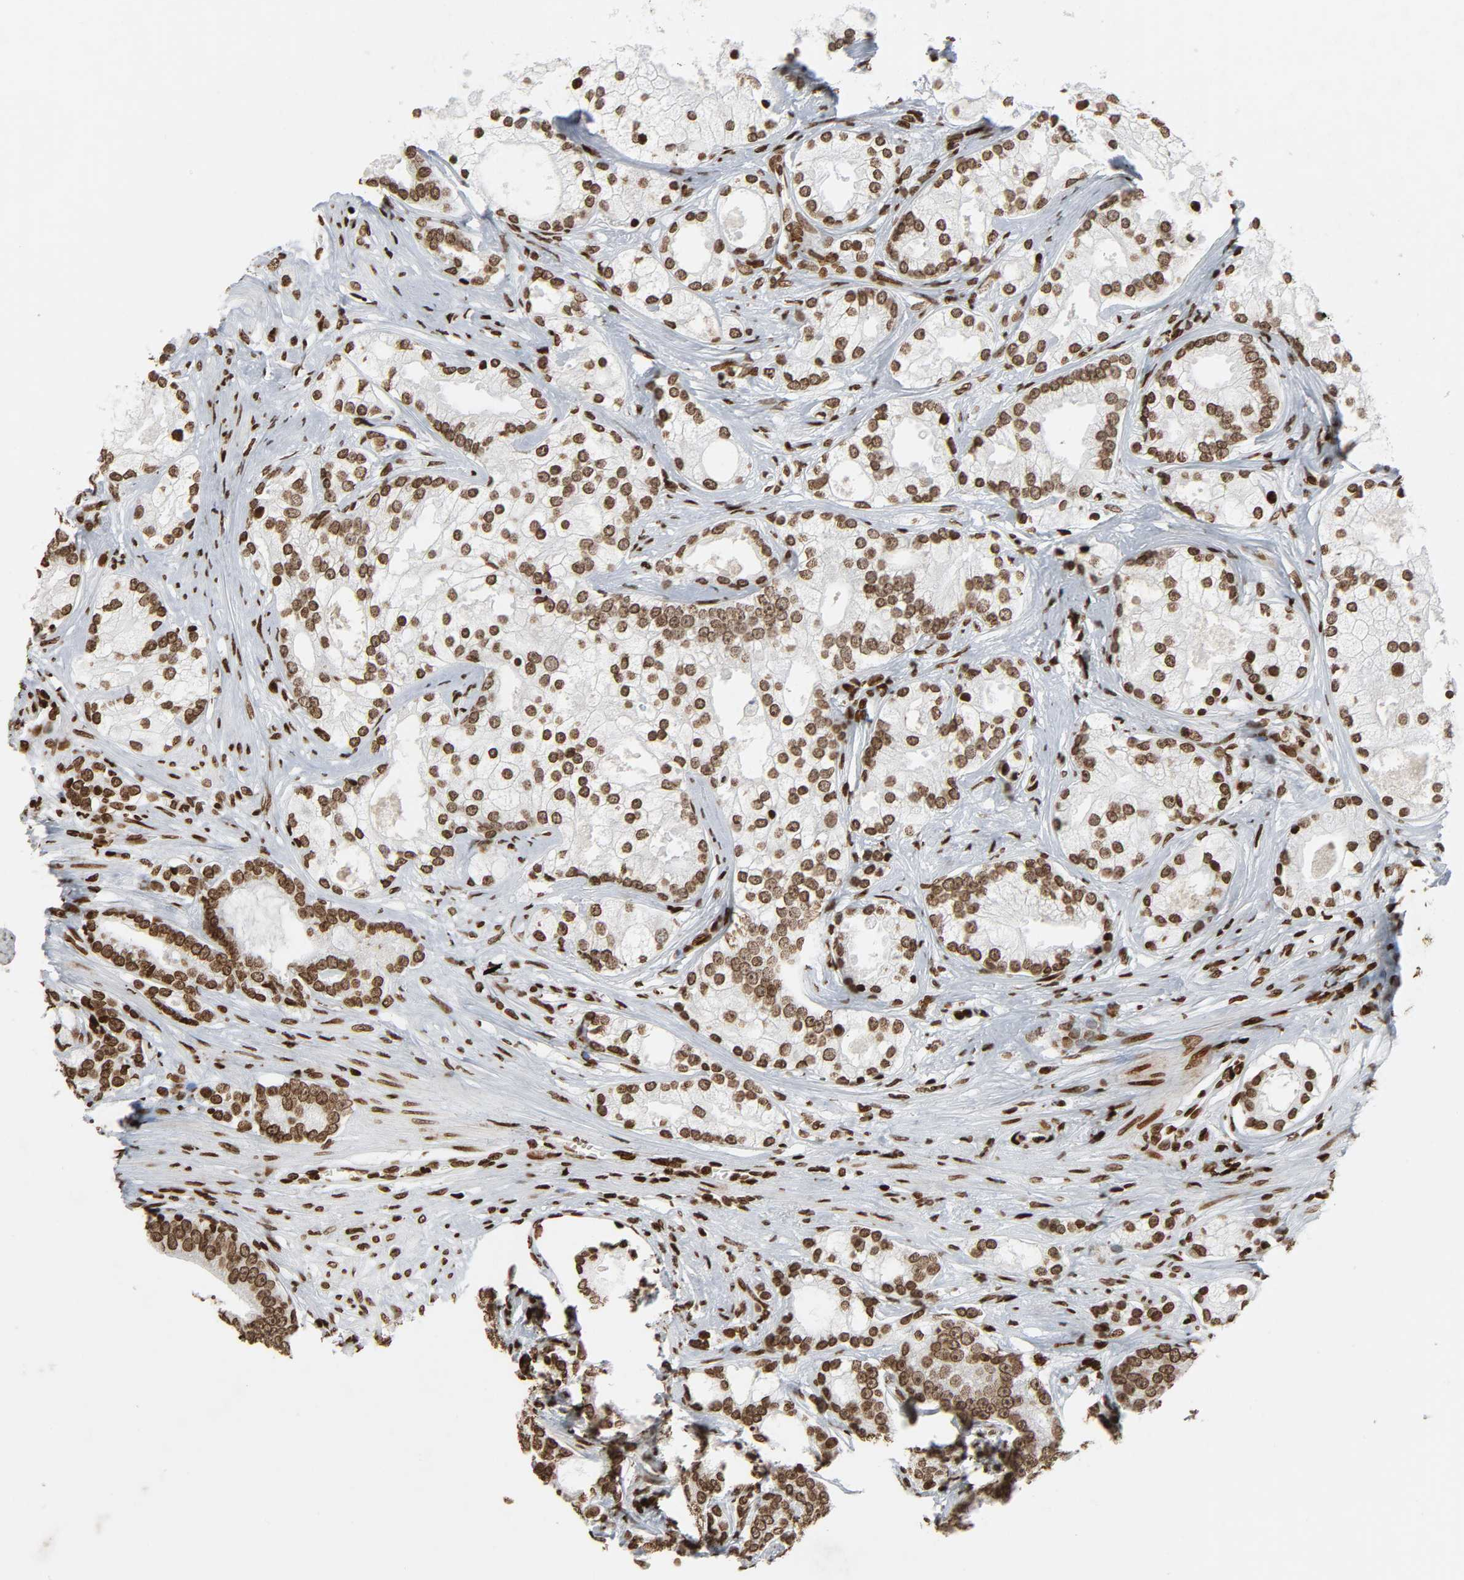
{"staining": {"intensity": "moderate", "quantity": ">75%", "location": "nuclear"}, "tissue": "prostate cancer", "cell_type": "Tumor cells", "image_type": "cancer", "snomed": [{"axis": "morphology", "description": "Adenocarcinoma, Low grade"}, {"axis": "topography", "description": "Prostate"}], "caption": "IHC staining of prostate cancer, which reveals medium levels of moderate nuclear positivity in about >75% of tumor cells indicating moderate nuclear protein staining. The staining was performed using DAB (3,3'-diaminobenzidine) (brown) for protein detection and nuclei were counterstained in hematoxylin (blue).", "gene": "RXRA", "patient": {"sex": "male", "age": 58}}